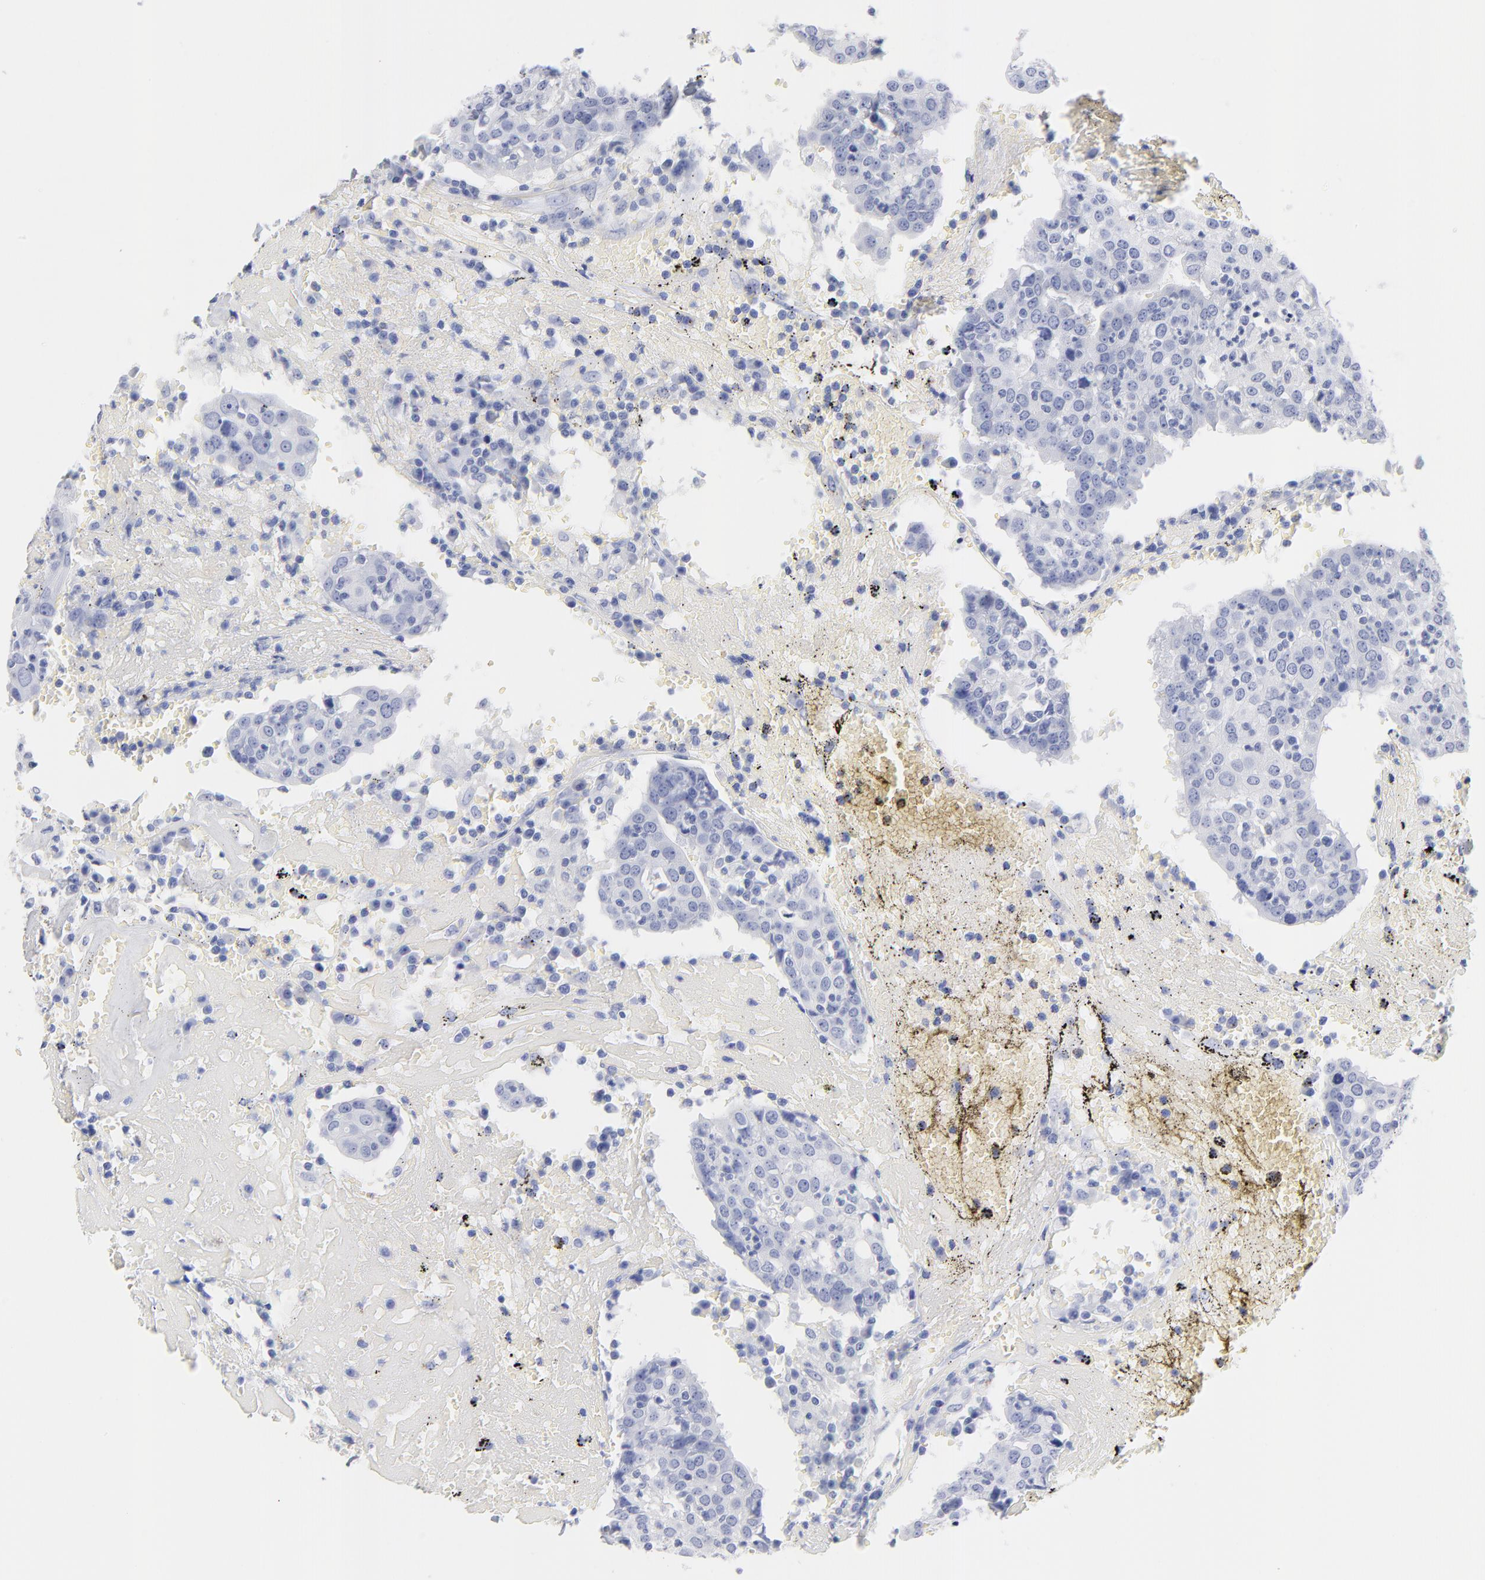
{"staining": {"intensity": "negative", "quantity": "none", "location": "none"}, "tissue": "head and neck cancer", "cell_type": "Tumor cells", "image_type": "cancer", "snomed": [{"axis": "morphology", "description": "Adenocarcinoma, NOS"}, {"axis": "topography", "description": "Salivary gland"}, {"axis": "topography", "description": "Head-Neck"}], "caption": "IHC of human head and neck adenocarcinoma demonstrates no expression in tumor cells. (Stains: DAB (3,3'-diaminobenzidine) immunohistochemistry with hematoxylin counter stain, Microscopy: brightfield microscopy at high magnification).", "gene": "ACY1", "patient": {"sex": "female", "age": 65}}